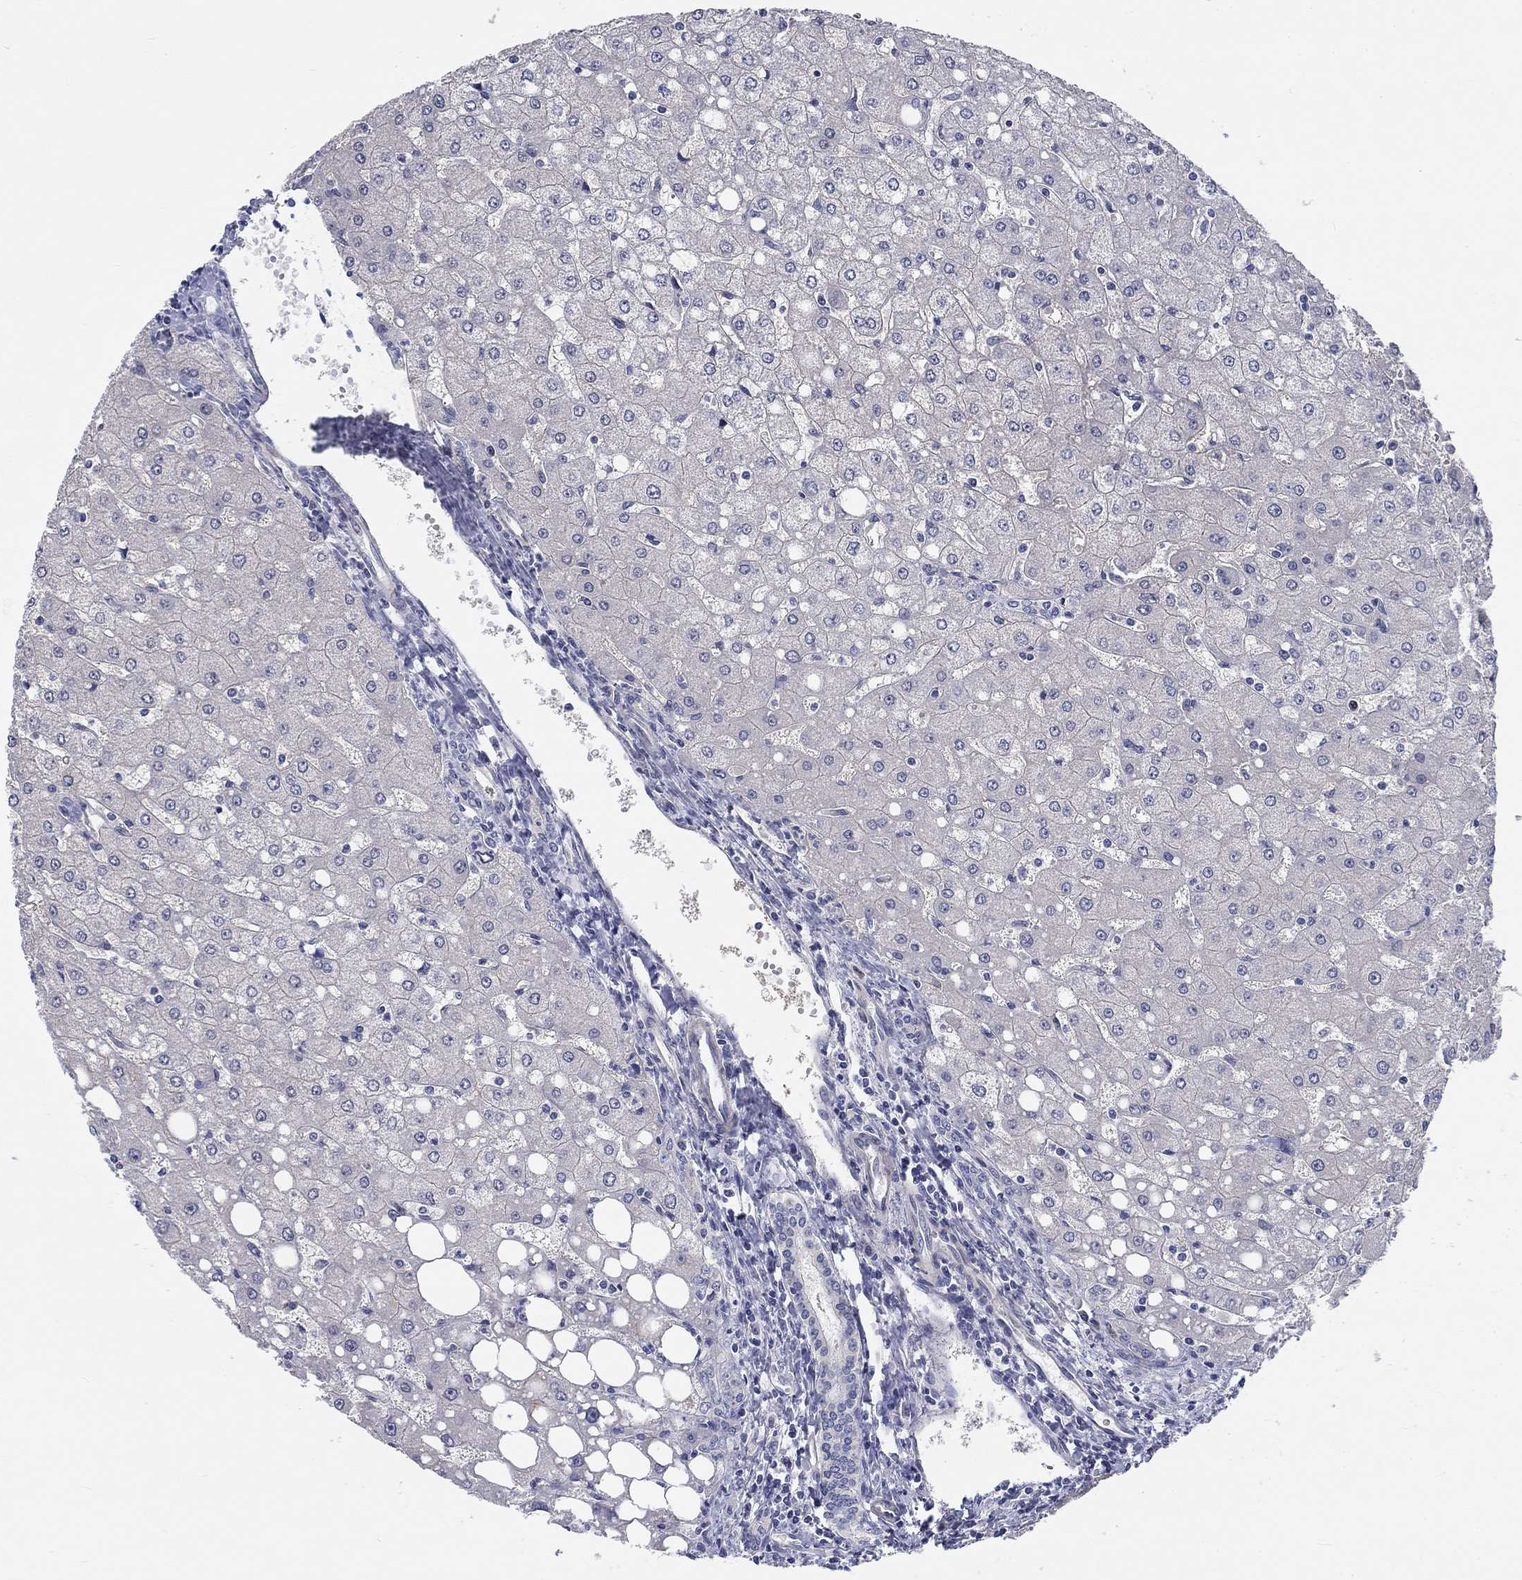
{"staining": {"intensity": "negative", "quantity": "none", "location": "none"}, "tissue": "liver", "cell_type": "Cholangiocytes", "image_type": "normal", "snomed": [{"axis": "morphology", "description": "Normal tissue, NOS"}, {"axis": "topography", "description": "Liver"}], "caption": "Image shows no protein staining in cholangiocytes of normal liver.", "gene": "PRC1", "patient": {"sex": "female", "age": 53}}